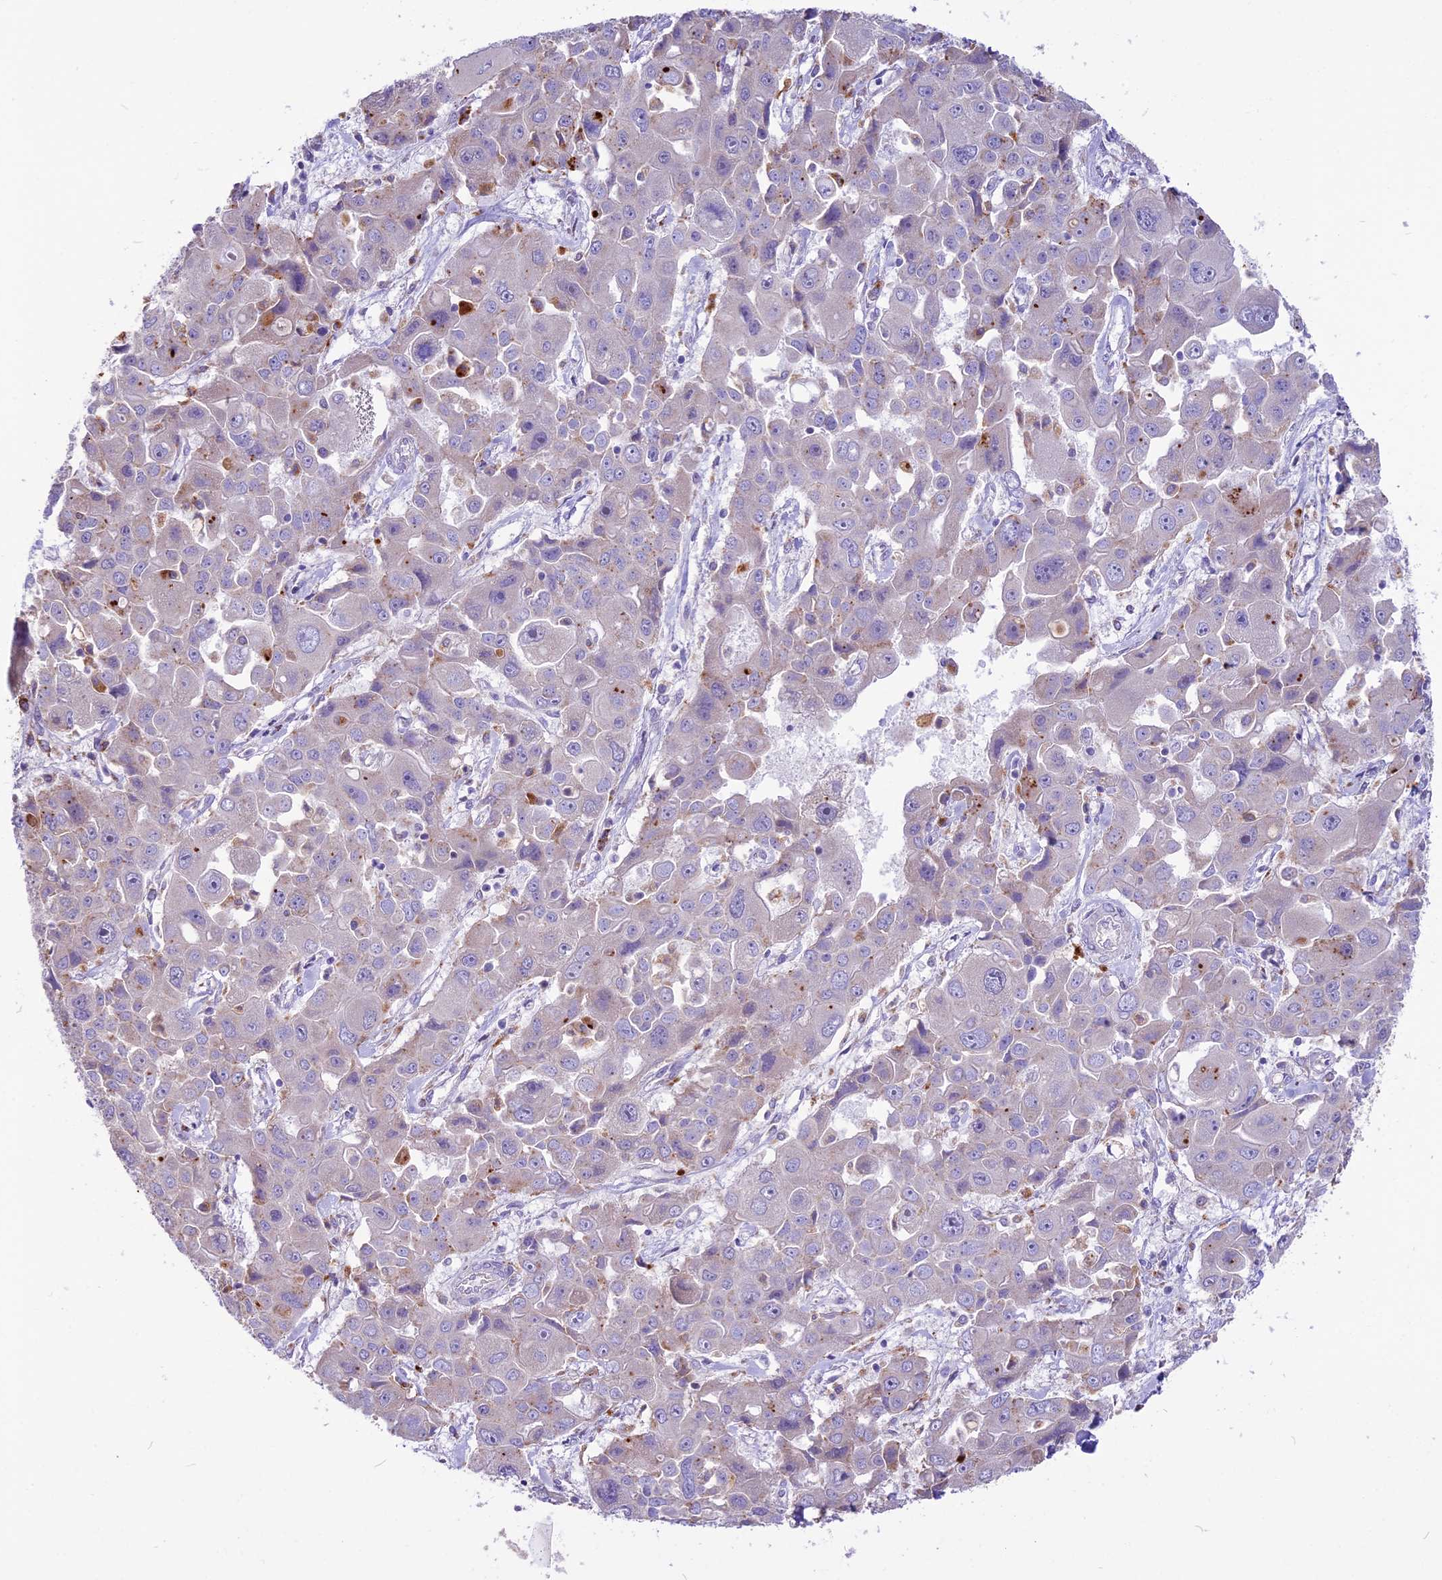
{"staining": {"intensity": "negative", "quantity": "none", "location": "none"}, "tissue": "liver cancer", "cell_type": "Tumor cells", "image_type": "cancer", "snomed": [{"axis": "morphology", "description": "Cholangiocarcinoma"}, {"axis": "topography", "description": "Liver"}], "caption": "DAB (3,3'-diaminobenzidine) immunohistochemical staining of liver cancer reveals no significant expression in tumor cells. (IHC, brightfield microscopy, high magnification).", "gene": "THRSP", "patient": {"sex": "male", "age": 67}}